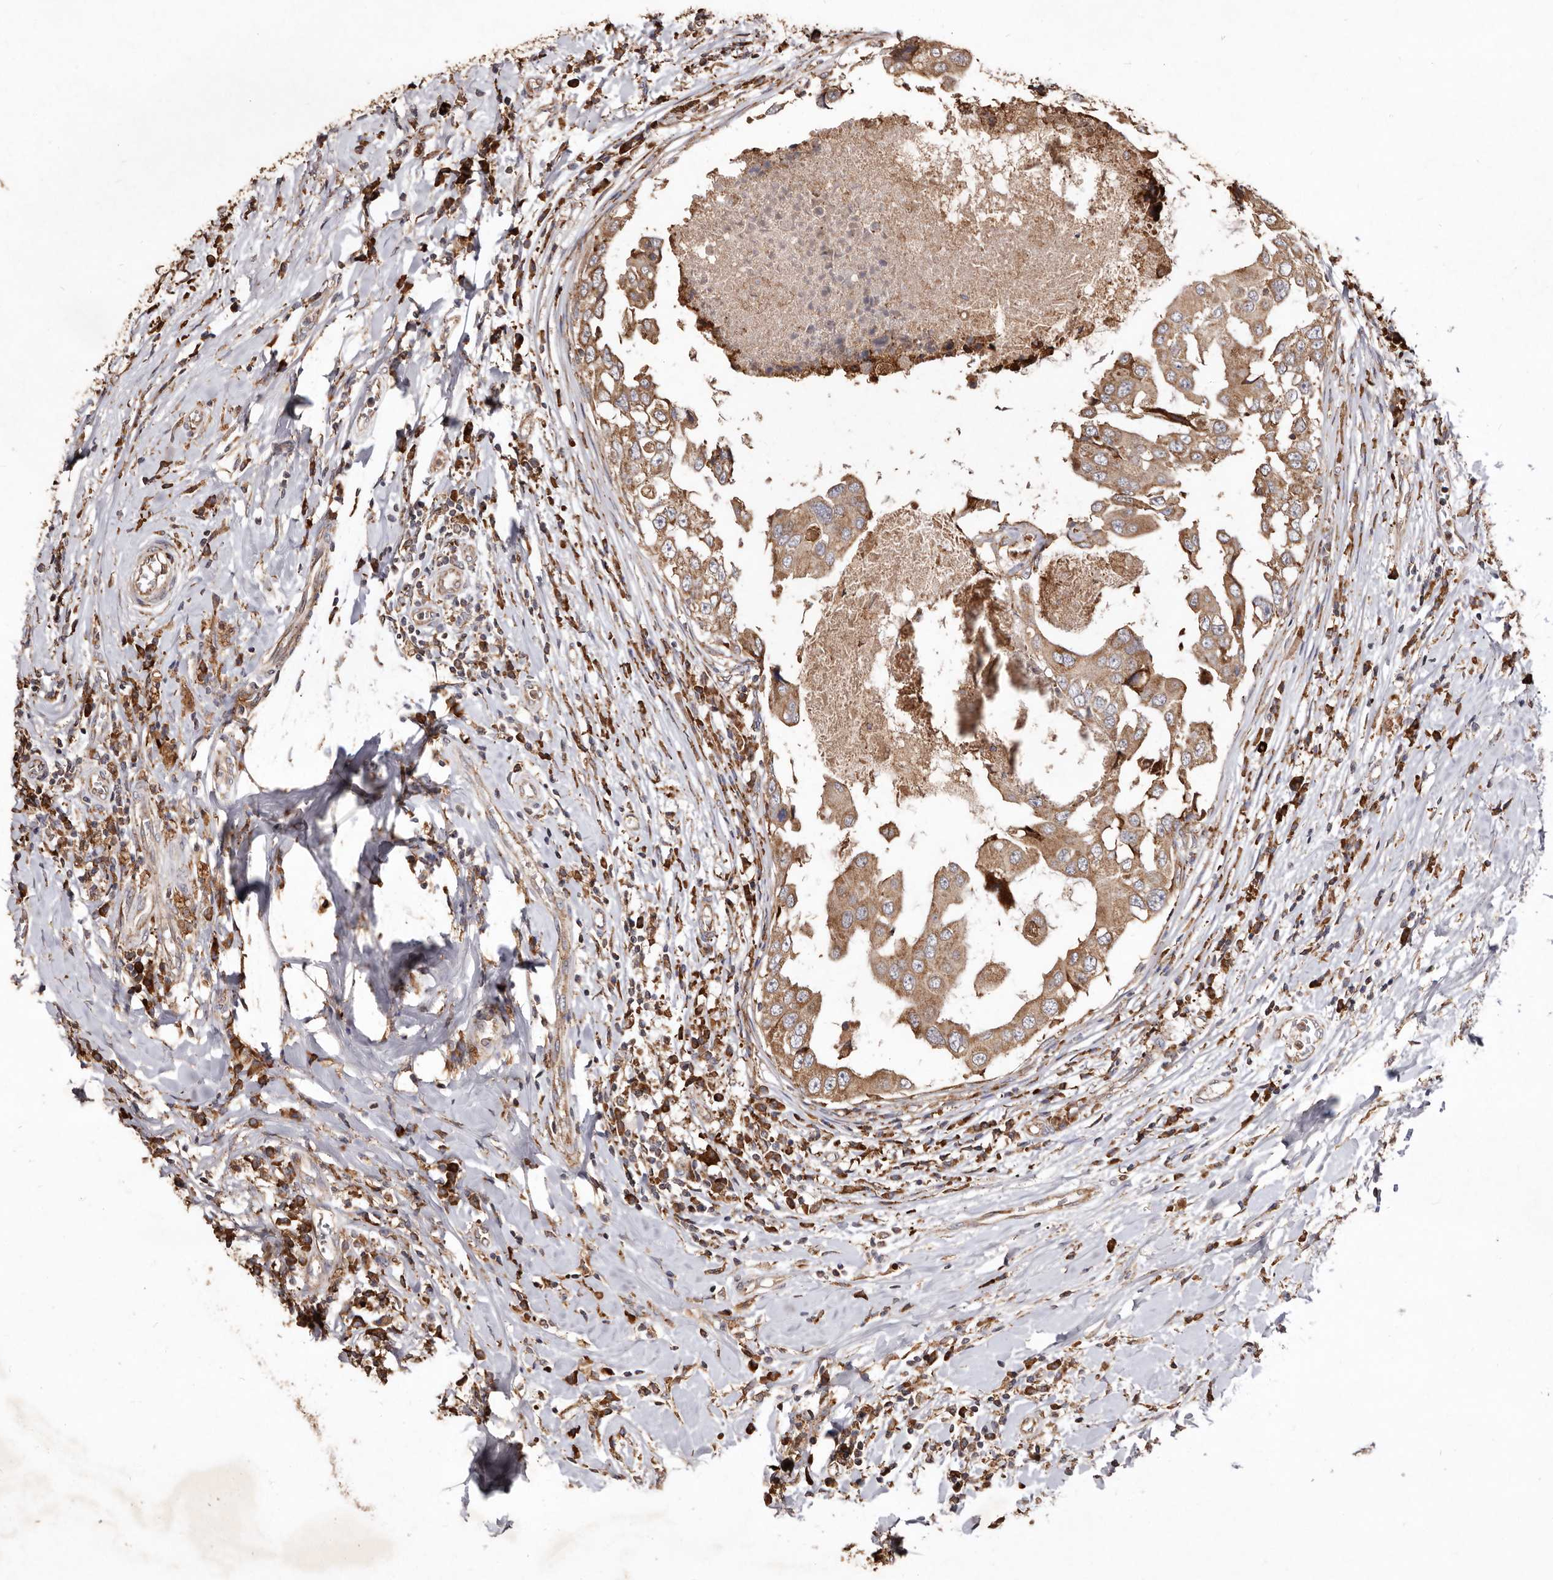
{"staining": {"intensity": "moderate", "quantity": ">75%", "location": "cytoplasmic/membranous"}, "tissue": "breast cancer", "cell_type": "Tumor cells", "image_type": "cancer", "snomed": [{"axis": "morphology", "description": "Duct carcinoma"}, {"axis": "topography", "description": "Breast"}], "caption": "Breast cancer tissue displays moderate cytoplasmic/membranous positivity in about >75% of tumor cells, visualized by immunohistochemistry.", "gene": "STEAP2", "patient": {"sex": "female", "age": 27}}